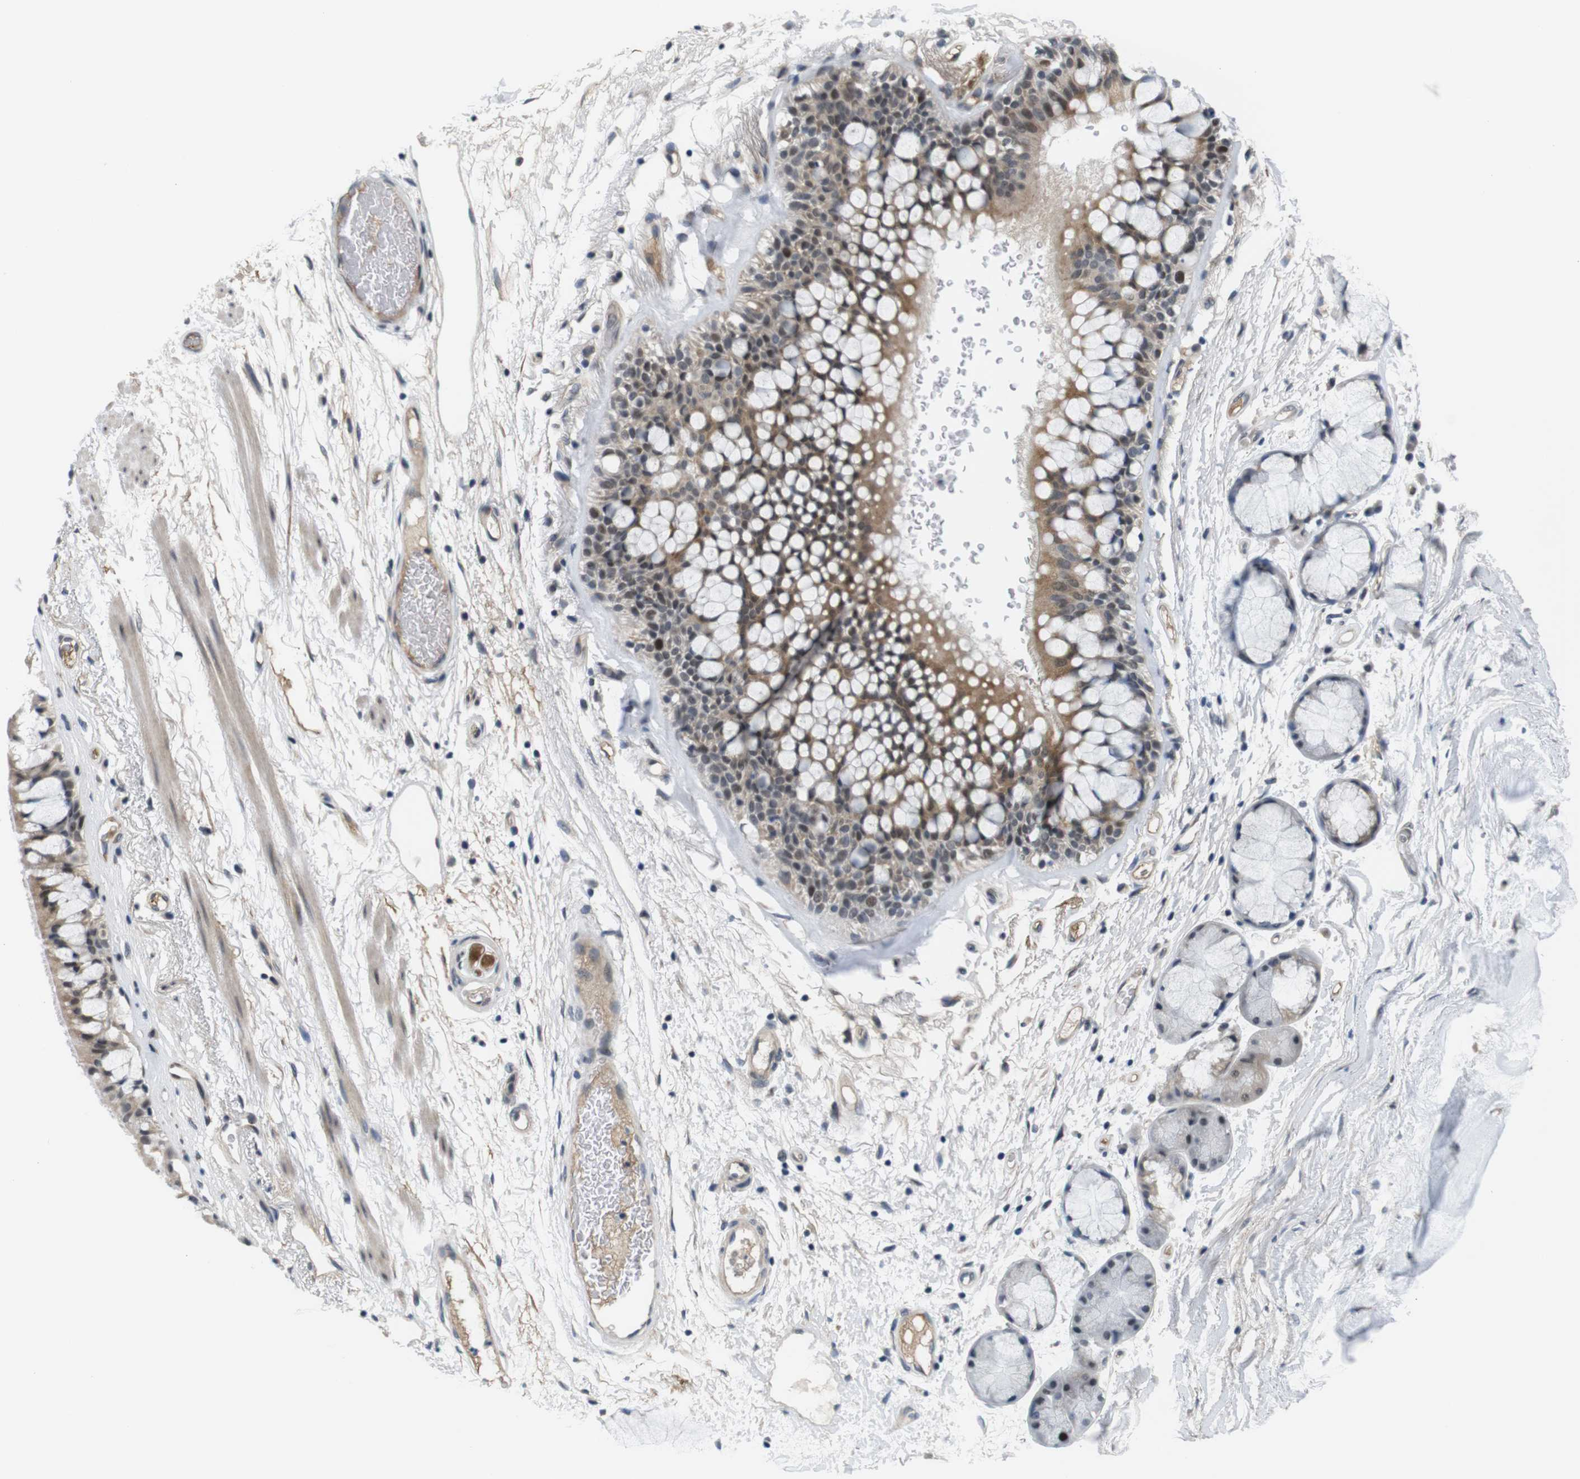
{"staining": {"intensity": "moderate", "quantity": "25%-75%", "location": "cytoplasmic/membranous,nuclear"}, "tissue": "bronchus", "cell_type": "Respiratory epithelial cells", "image_type": "normal", "snomed": [{"axis": "morphology", "description": "Normal tissue, NOS"}, {"axis": "topography", "description": "Bronchus"}], "caption": "Moderate cytoplasmic/membranous,nuclear protein positivity is identified in about 25%-75% of respiratory epithelial cells in bronchus.", "gene": "SMCO2", "patient": {"sex": "male", "age": 66}}